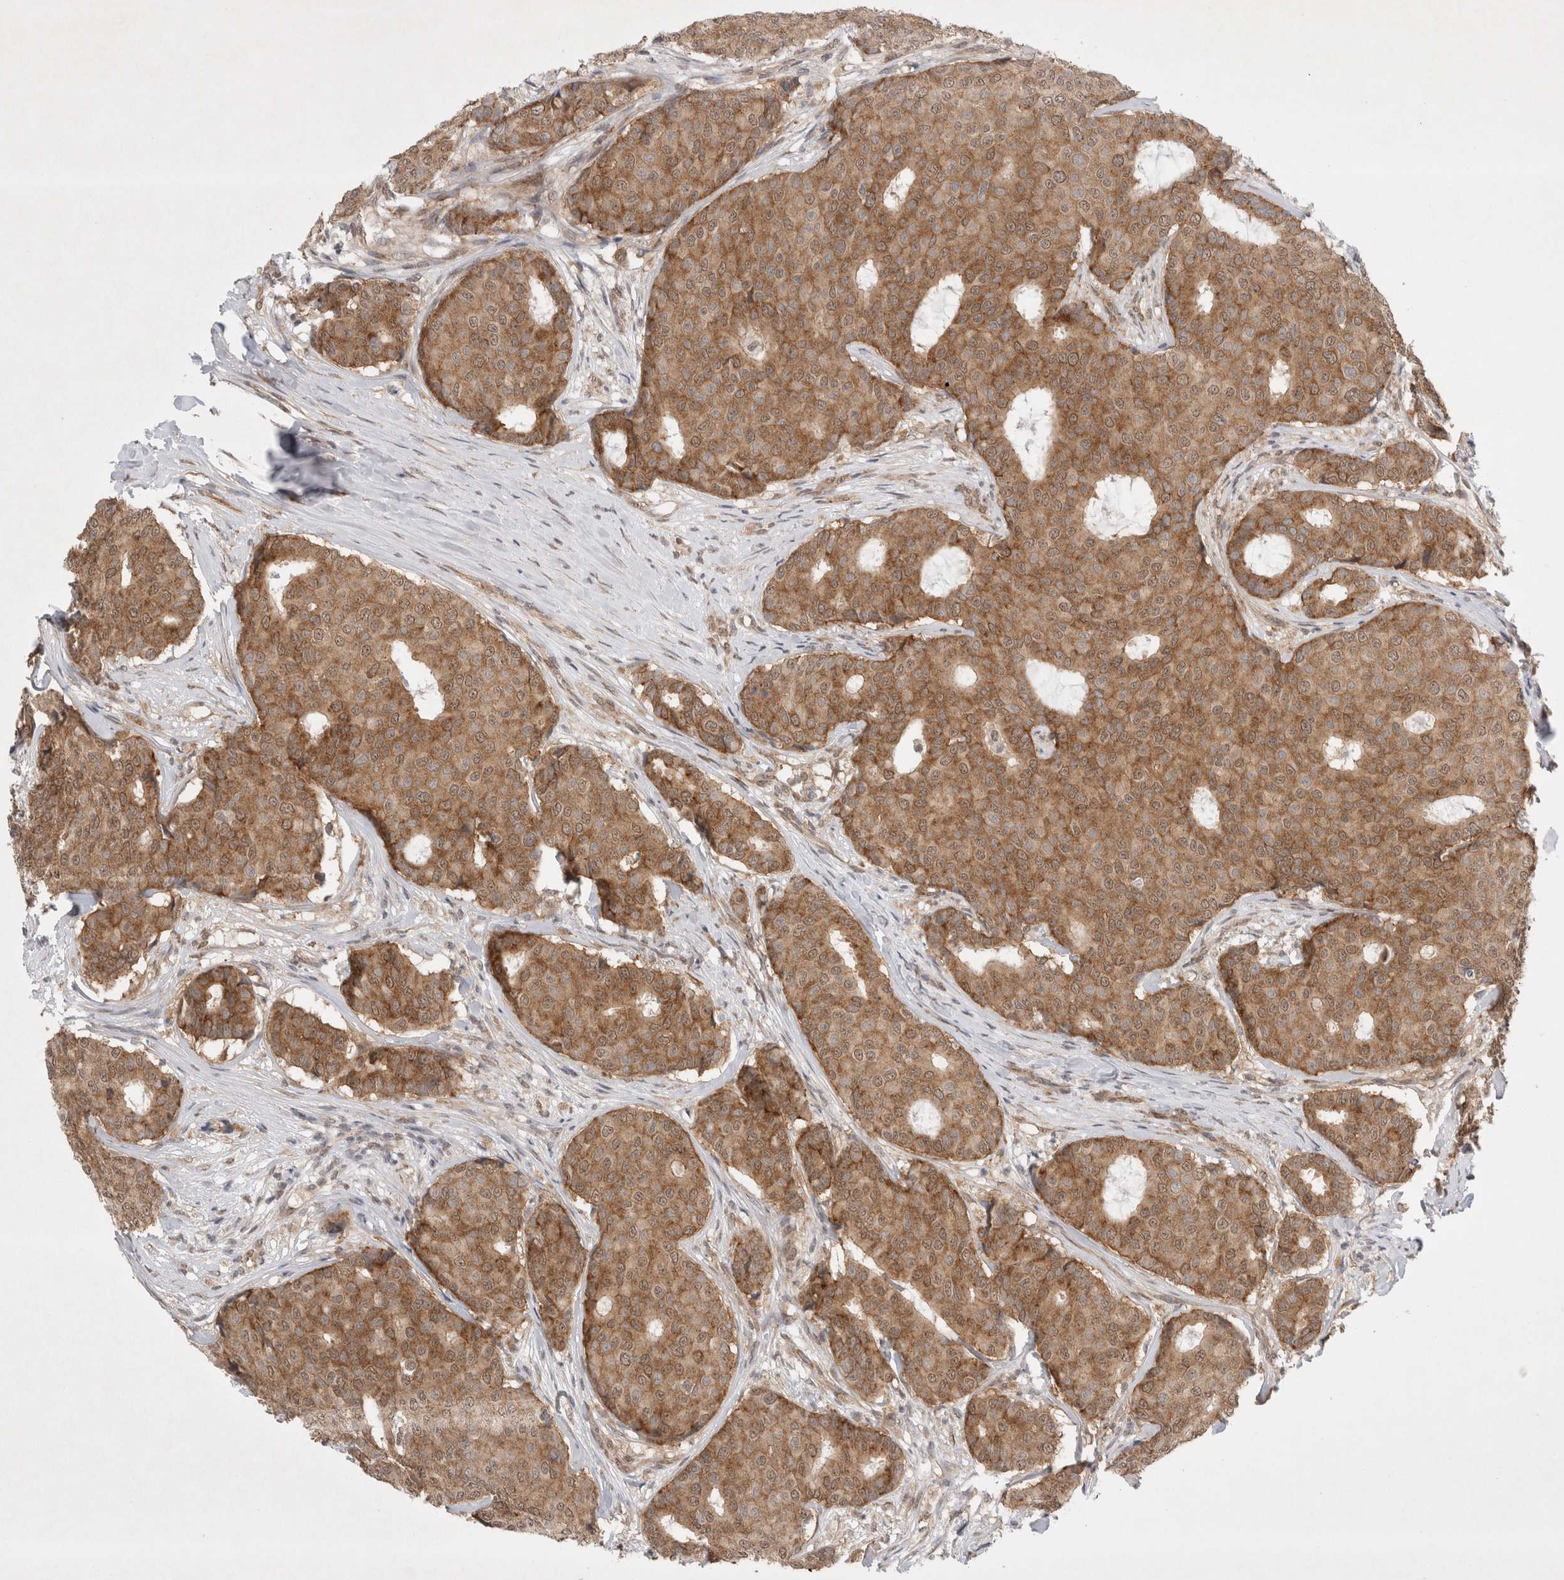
{"staining": {"intensity": "moderate", "quantity": ">75%", "location": "cytoplasmic/membranous"}, "tissue": "breast cancer", "cell_type": "Tumor cells", "image_type": "cancer", "snomed": [{"axis": "morphology", "description": "Duct carcinoma"}, {"axis": "topography", "description": "Breast"}], "caption": "This is an image of immunohistochemistry (IHC) staining of breast cancer, which shows moderate positivity in the cytoplasmic/membranous of tumor cells.", "gene": "WIPF2", "patient": {"sex": "female", "age": 75}}